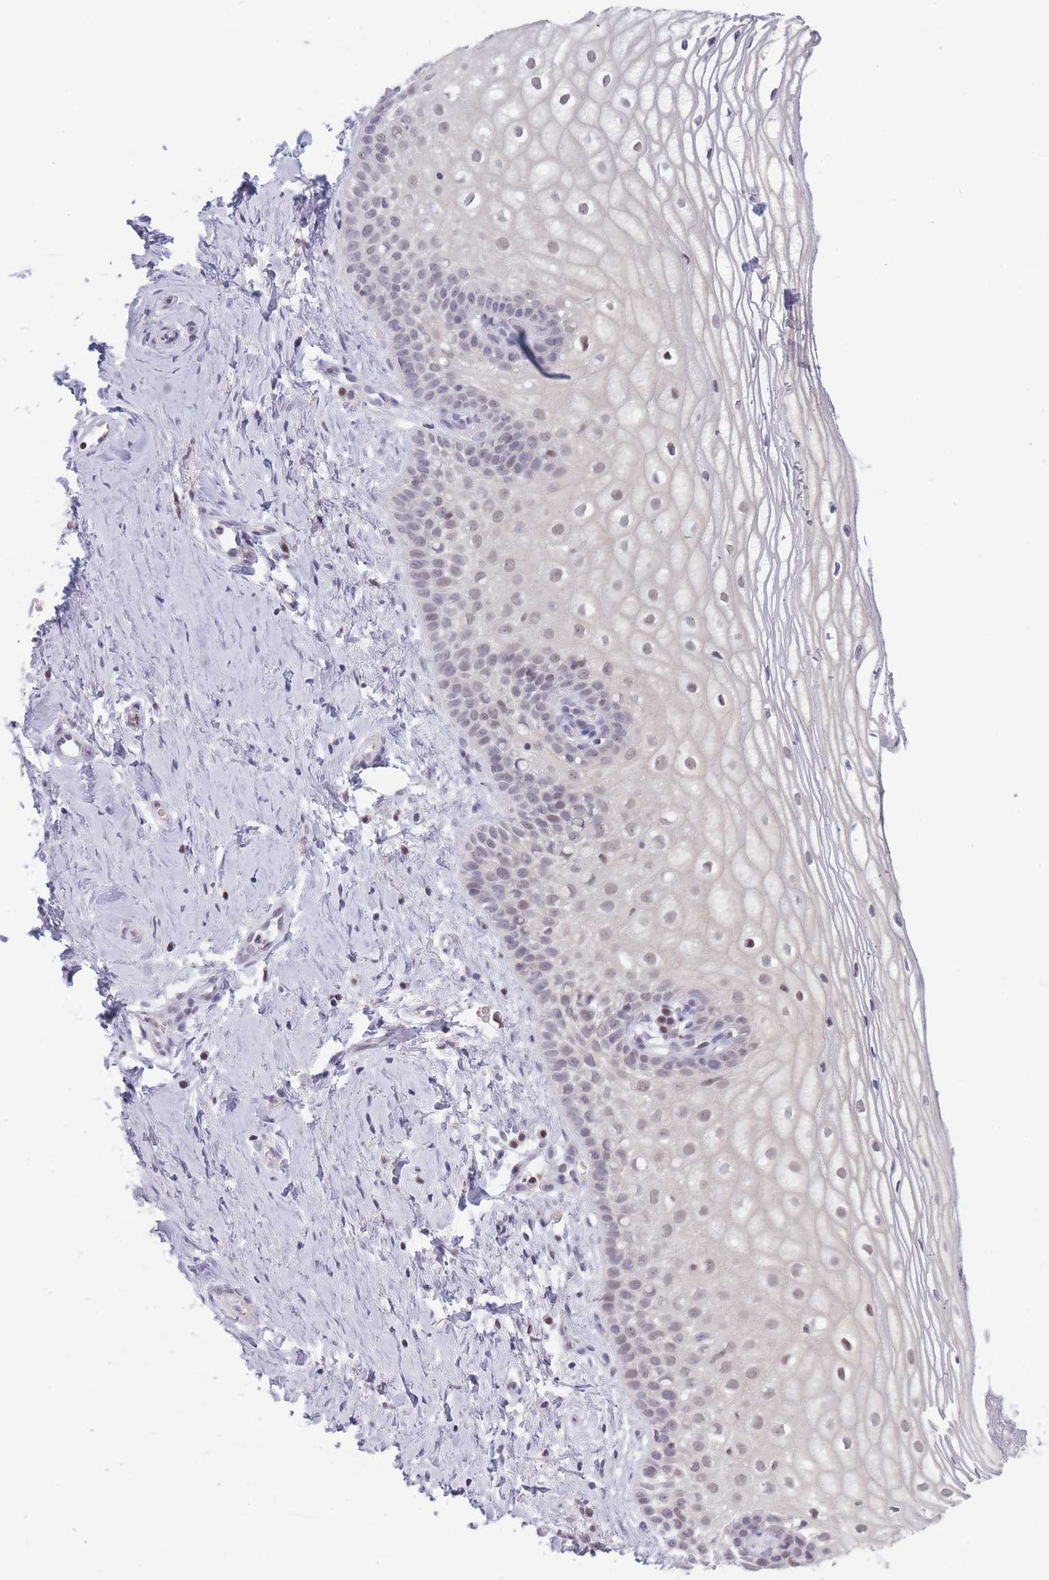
{"staining": {"intensity": "moderate", "quantity": "25%-75%", "location": "nuclear"}, "tissue": "vagina", "cell_type": "Squamous epithelial cells", "image_type": "normal", "snomed": [{"axis": "morphology", "description": "Normal tissue, NOS"}, {"axis": "topography", "description": "Vagina"}], "caption": "Protein expression analysis of benign human vagina reveals moderate nuclear staining in approximately 25%-75% of squamous epithelial cells.", "gene": "ARID3B", "patient": {"sex": "female", "age": 56}}